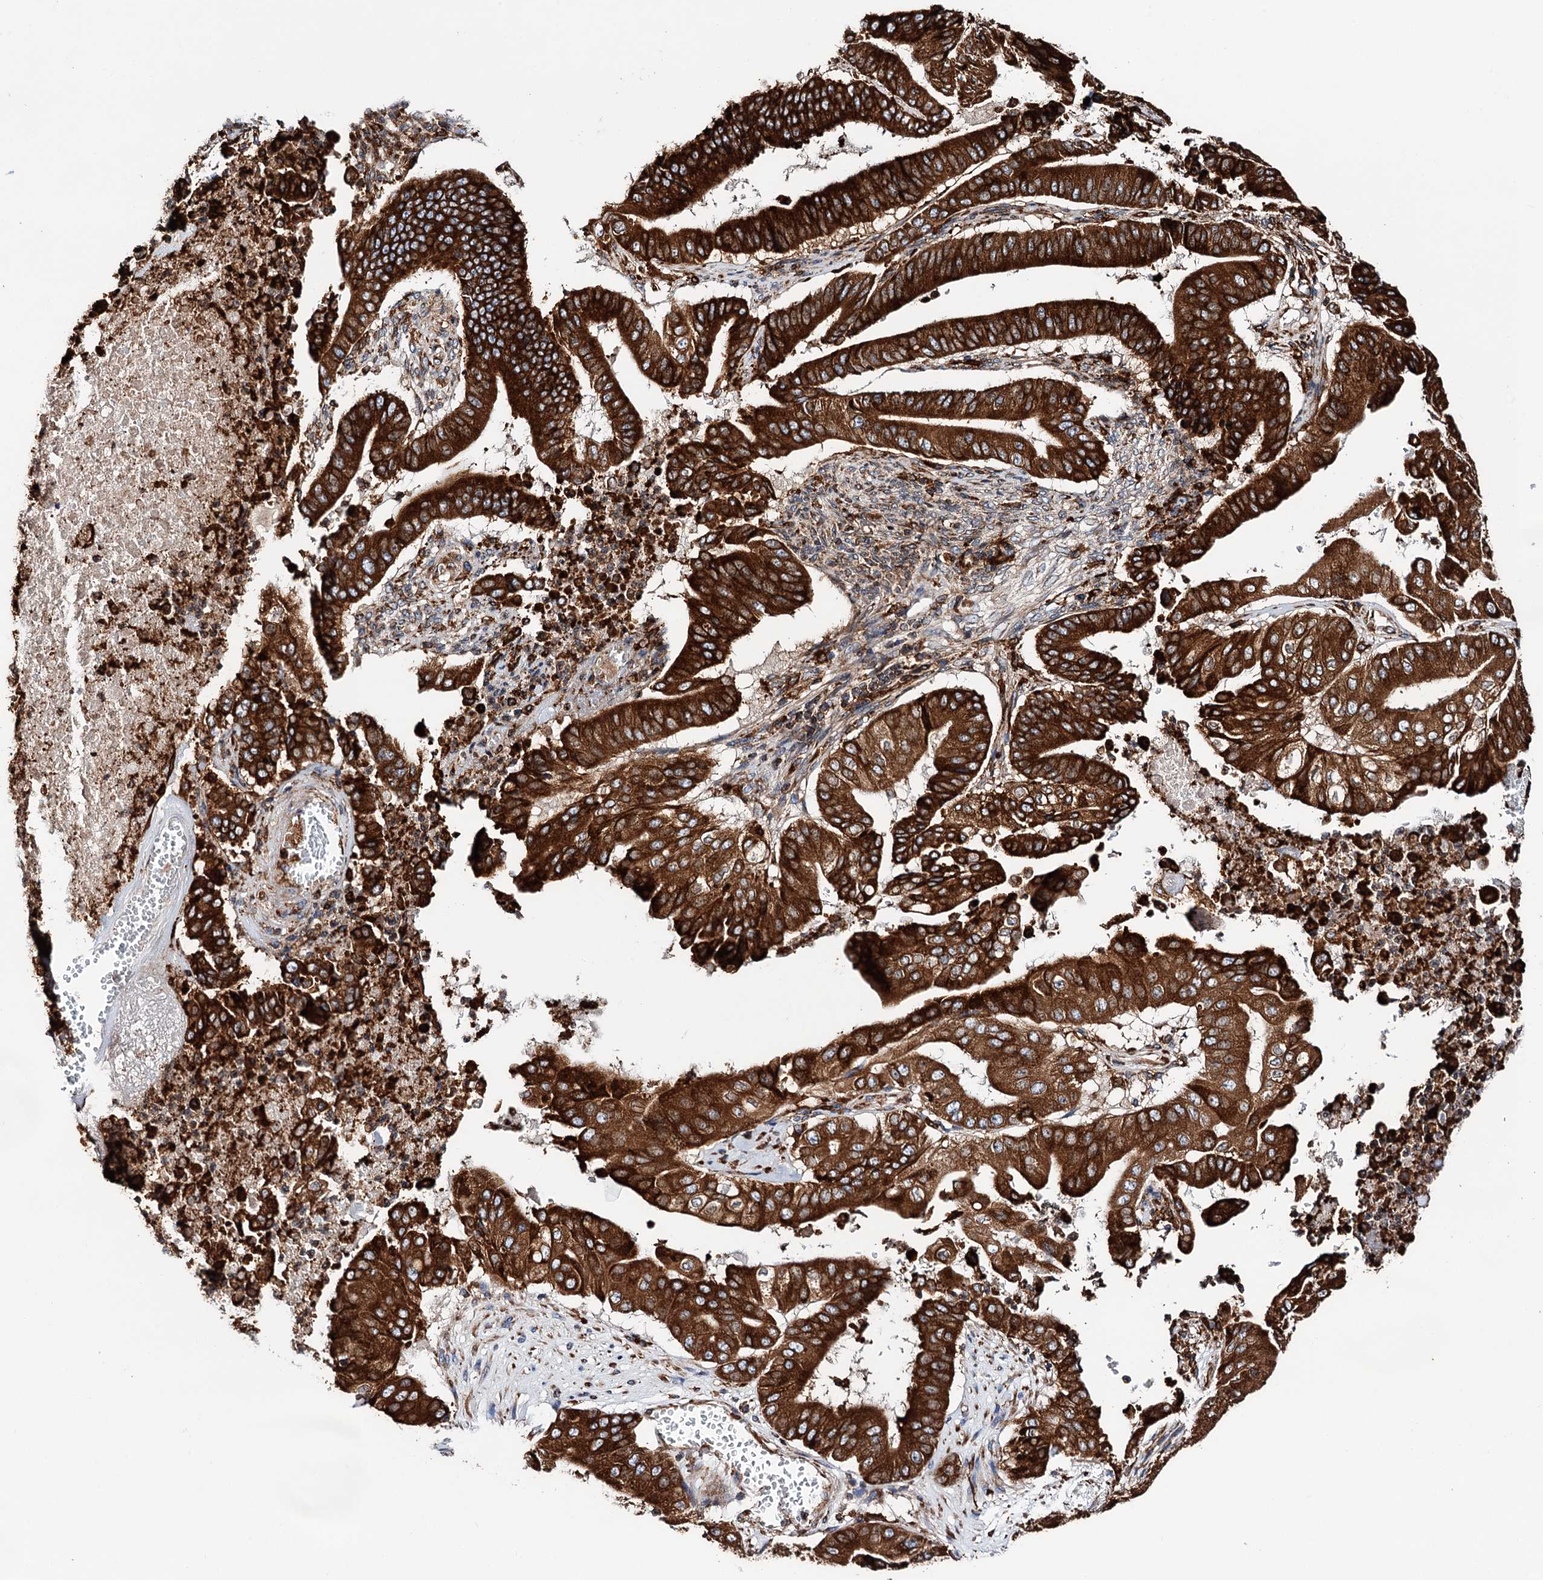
{"staining": {"intensity": "strong", "quantity": ">75%", "location": "cytoplasmic/membranous"}, "tissue": "pancreatic cancer", "cell_type": "Tumor cells", "image_type": "cancer", "snomed": [{"axis": "morphology", "description": "Adenocarcinoma, NOS"}, {"axis": "topography", "description": "Pancreas"}], "caption": "Strong cytoplasmic/membranous protein staining is present in approximately >75% of tumor cells in pancreatic cancer (adenocarcinoma).", "gene": "ERP29", "patient": {"sex": "female", "age": 77}}